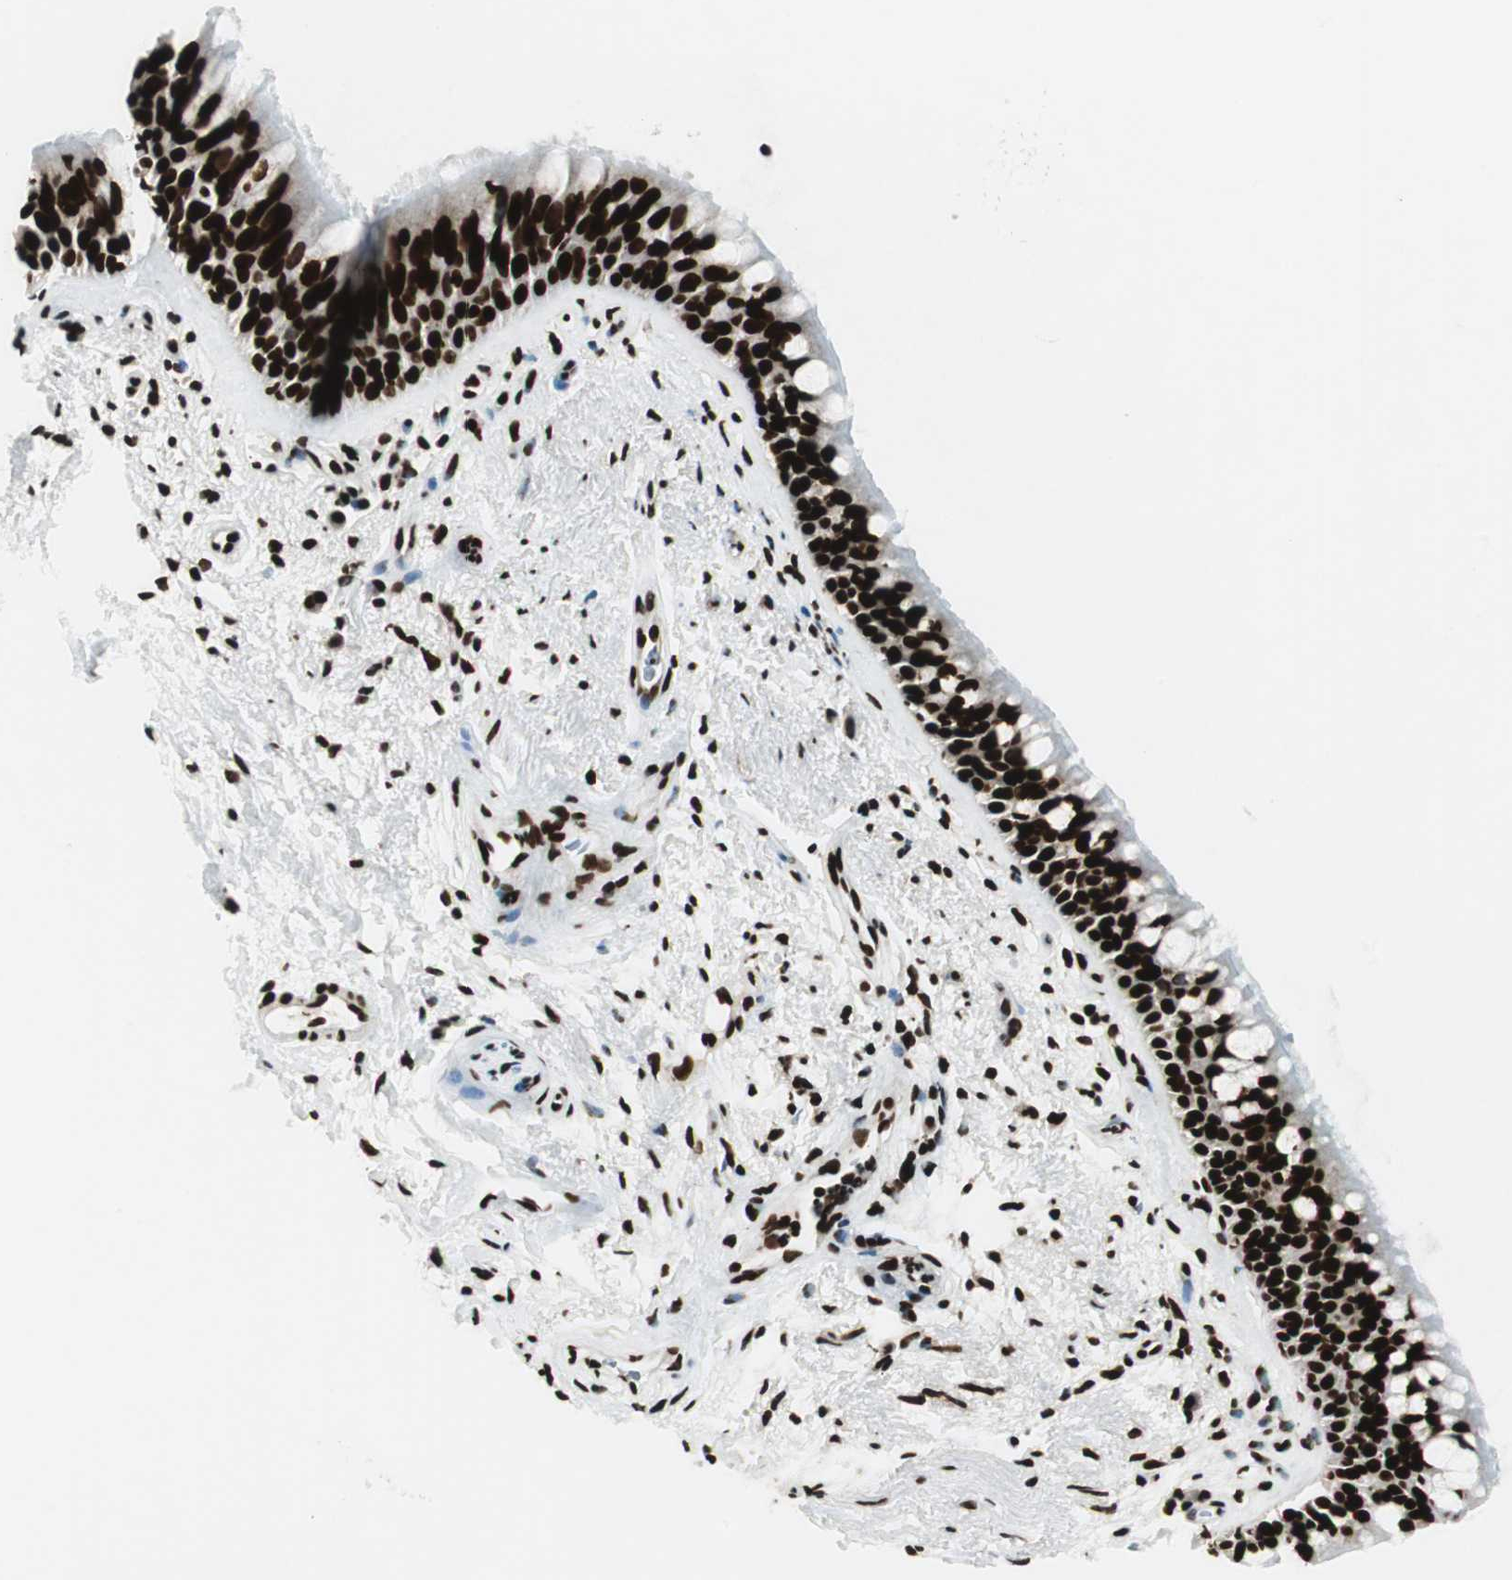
{"staining": {"intensity": "strong", "quantity": ">75%", "location": "nuclear"}, "tissue": "bronchus", "cell_type": "Respiratory epithelial cells", "image_type": "normal", "snomed": [{"axis": "morphology", "description": "Normal tissue, NOS"}, {"axis": "topography", "description": "Bronchus"}], "caption": "Bronchus stained with immunohistochemistry (IHC) demonstrates strong nuclear expression in about >75% of respiratory epithelial cells. Using DAB (brown) and hematoxylin (blue) stains, captured at high magnification using brightfield microscopy.", "gene": "EWSR1", "patient": {"sex": "female", "age": 54}}